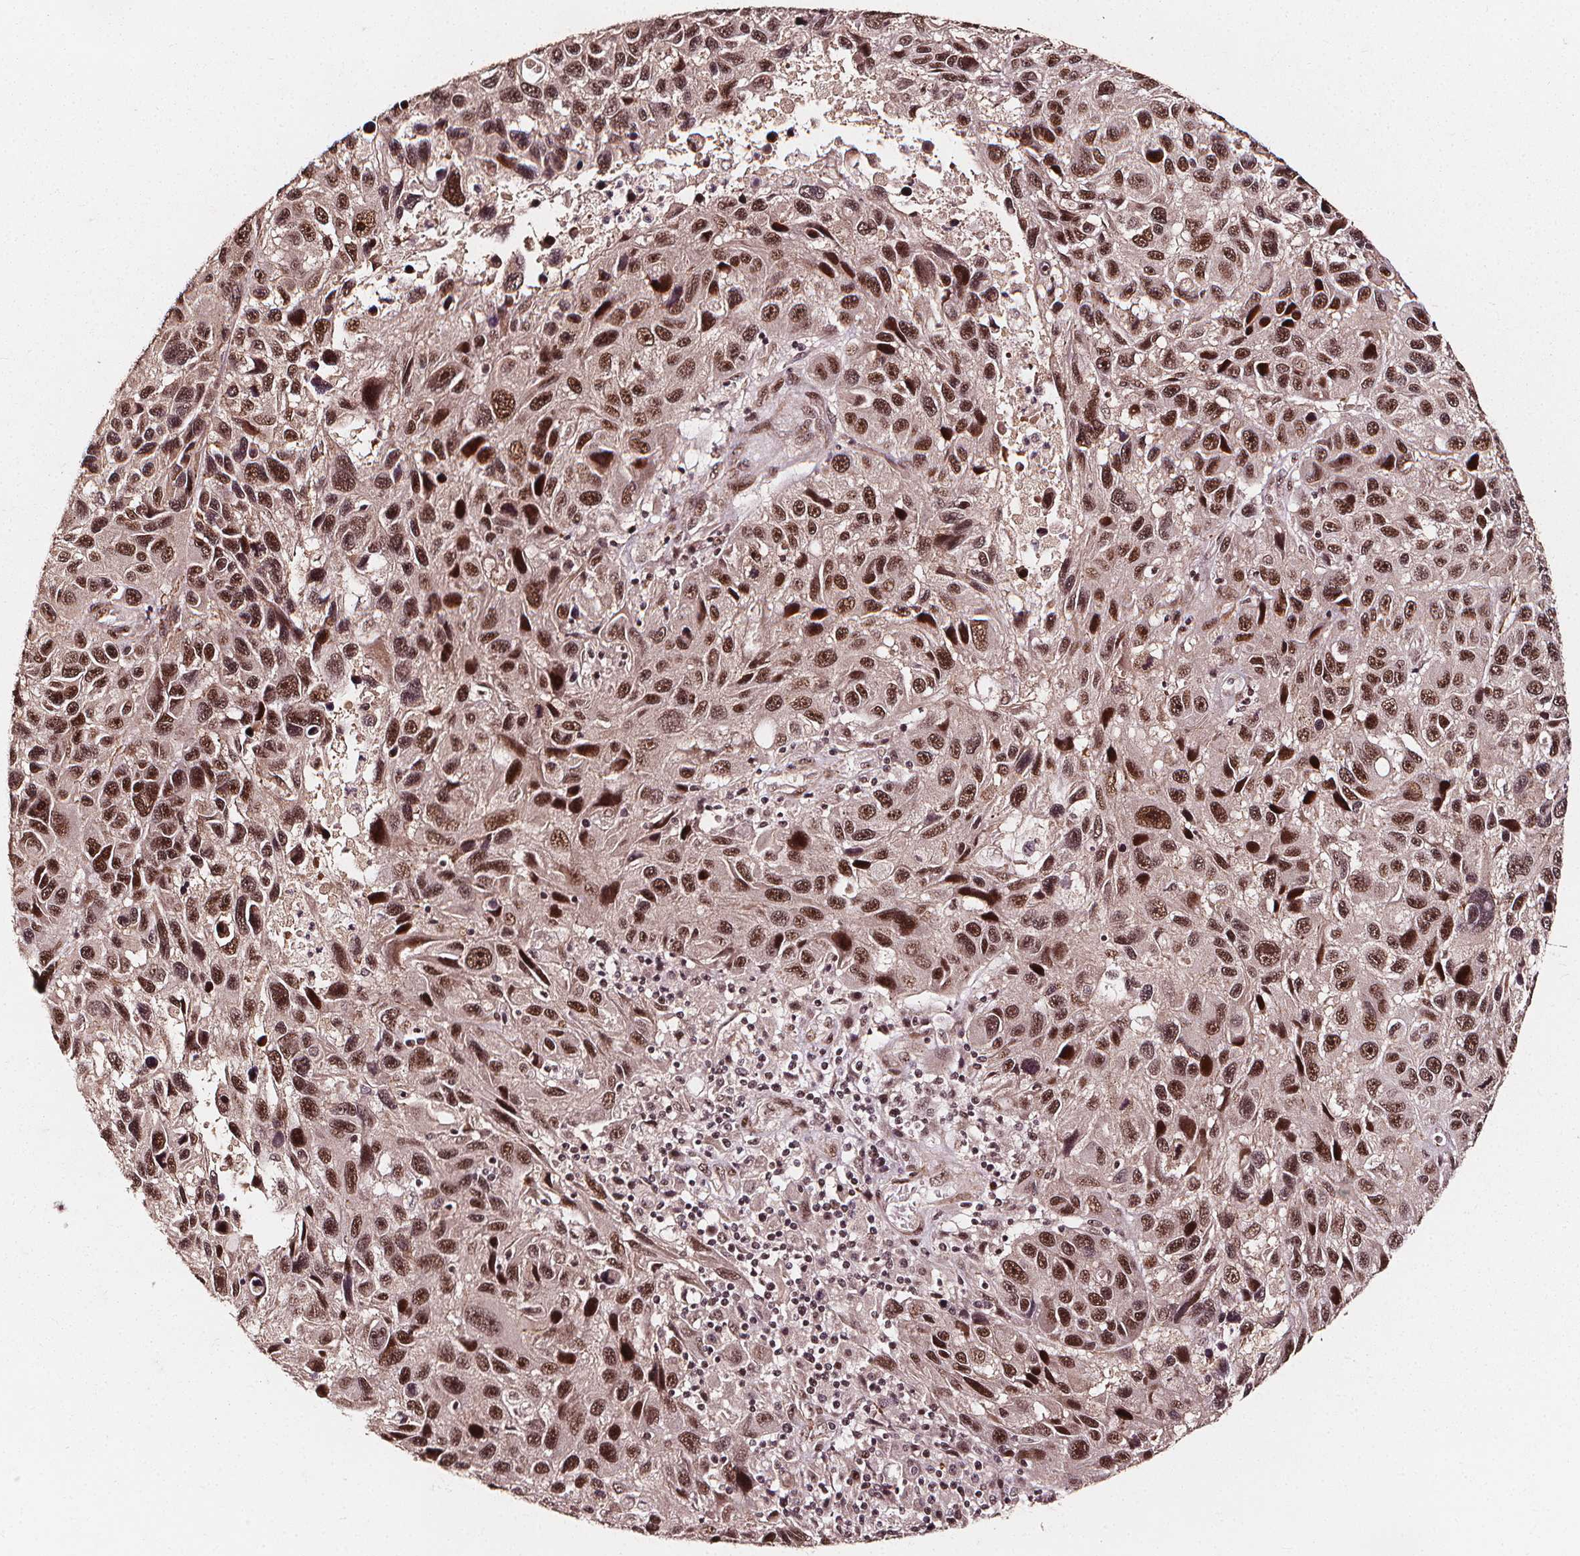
{"staining": {"intensity": "moderate", "quantity": ">75%", "location": "nuclear"}, "tissue": "melanoma", "cell_type": "Tumor cells", "image_type": "cancer", "snomed": [{"axis": "morphology", "description": "Malignant melanoma, NOS"}, {"axis": "topography", "description": "Skin"}], "caption": "Malignant melanoma tissue exhibits moderate nuclear expression in approximately >75% of tumor cells", "gene": "EXOSC9", "patient": {"sex": "male", "age": 53}}